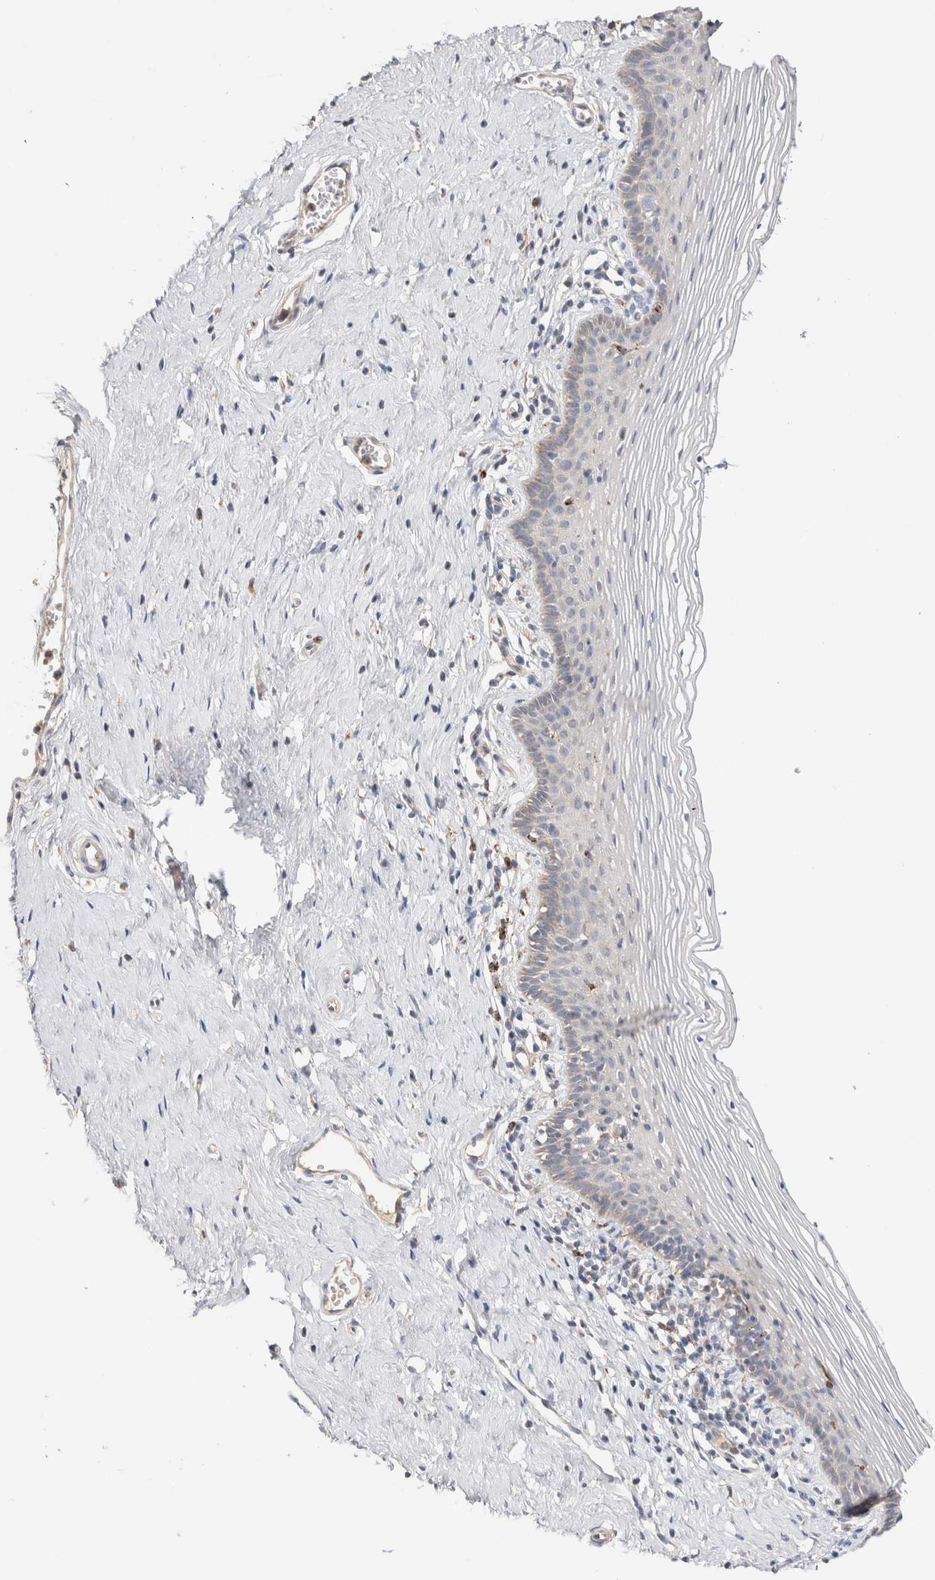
{"staining": {"intensity": "weak", "quantity": "<25%", "location": "cytoplasmic/membranous"}, "tissue": "vagina", "cell_type": "Squamous epithelial cells", "image_type": "normal", "snomed": [{"axis": "morphology", "description": "Normal tissue, NOS"}, {"axis": "topography", "description": "Vagina"}], "caption": "This photomicrograph is of normal vagina stained with immunohistochemistry (IHC) to label a protein in brown with the nuclei are counter-stained blue. There is no staining in squamous epithelial cells. (DAB immunohistochemistry (IHC), high magnification).", "gene": "B3GNTL1", "patient": {"sex": "female", "age": 32}}